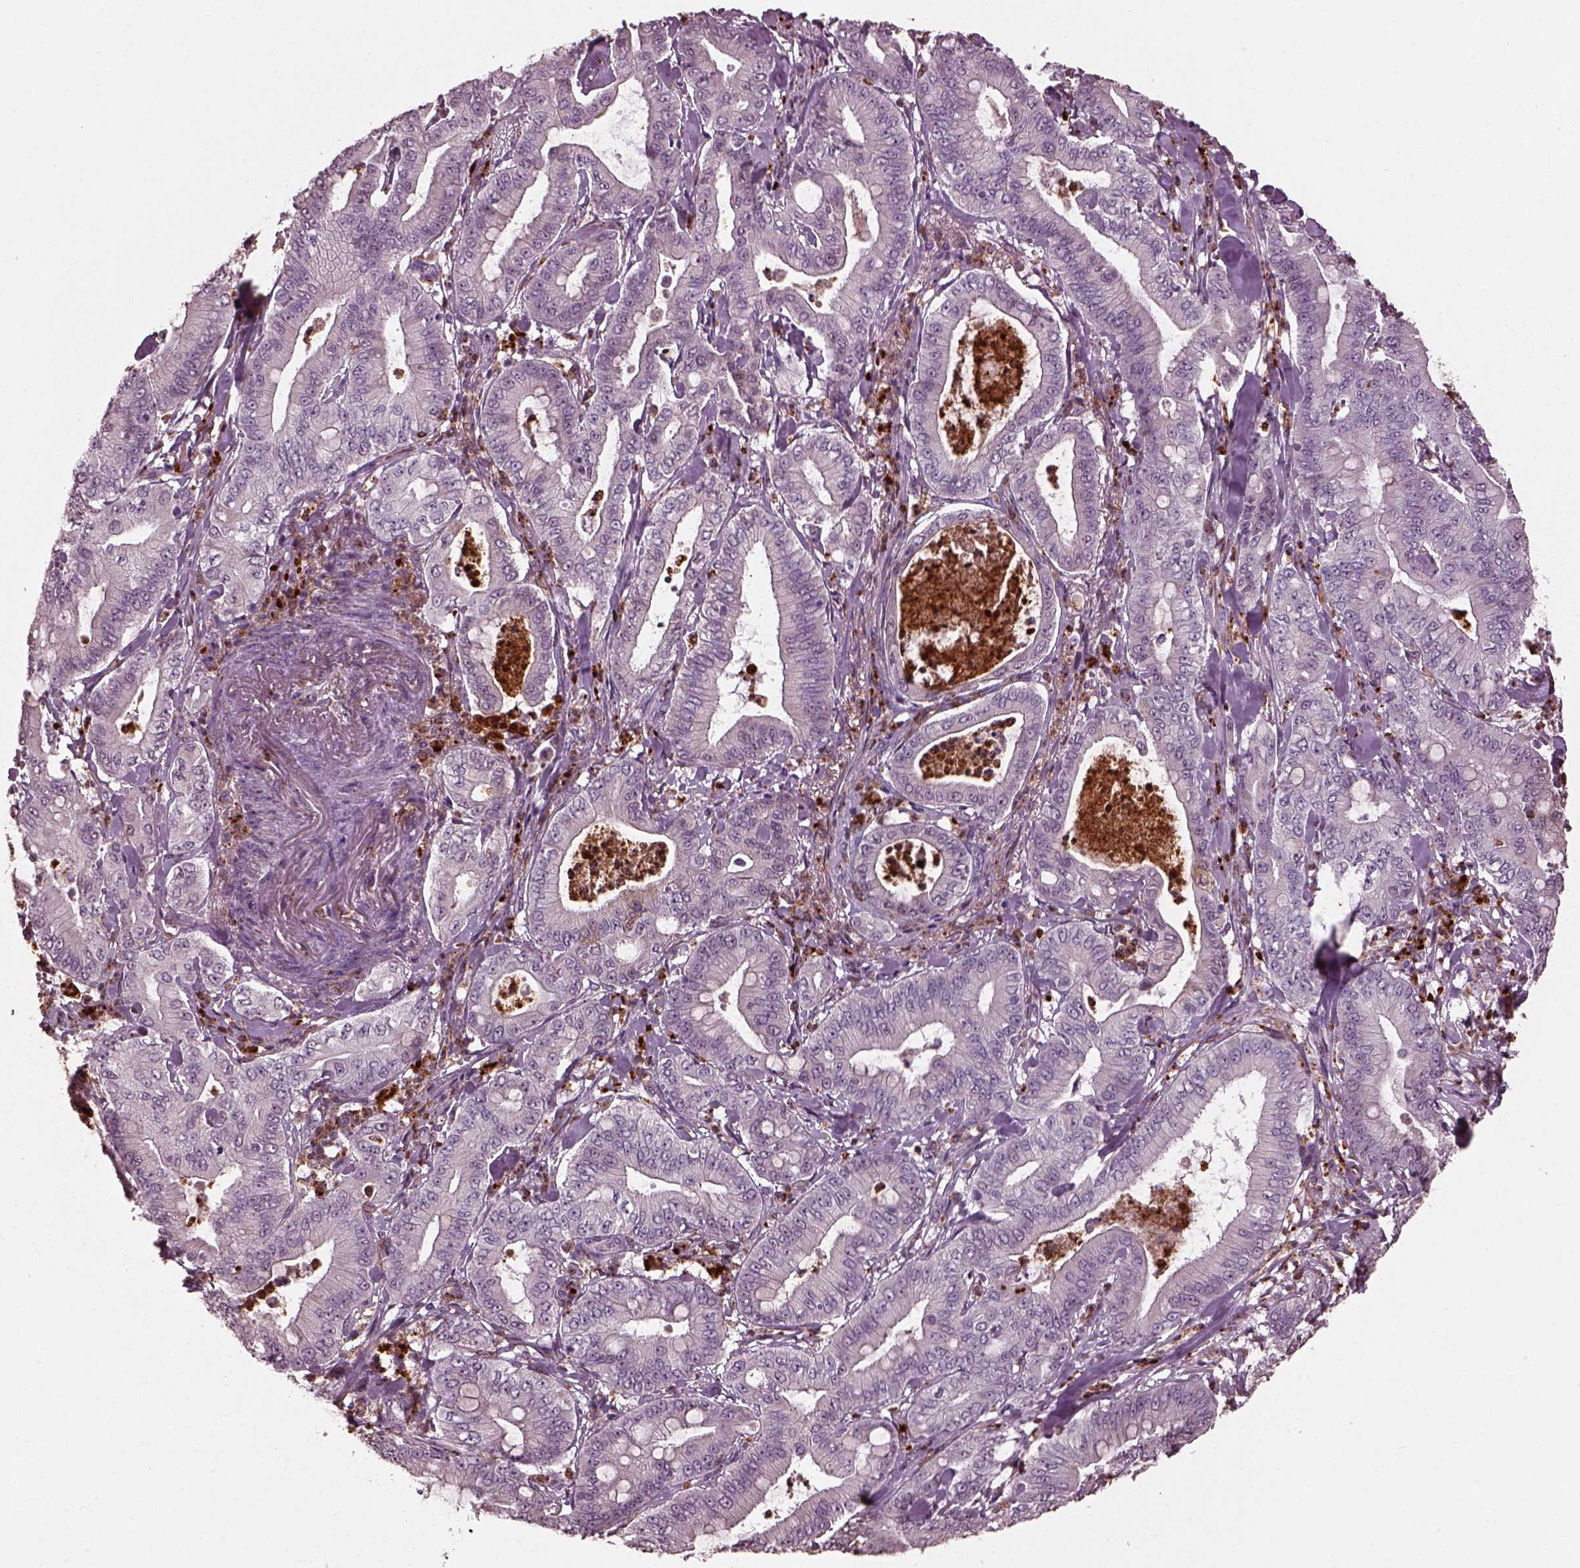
{"staining": {"intensity": "negative", "quantity": "none", "location": "none"}, "tissue": "pancreatic cancer", "cell_type": "Tumor cells", "image_type": "cancer", "snomed": [{"axis": "morphology", "description": "Adenocarcinoma, NOS"}, {"axis": "topography", "description": "Pancreas"}], "caption": "There is no significant positivity in tumor cells of pancreatic adenocarcinoma.", "gene": "RUFY3", "patient": {"sex": "male", "age": 71}}